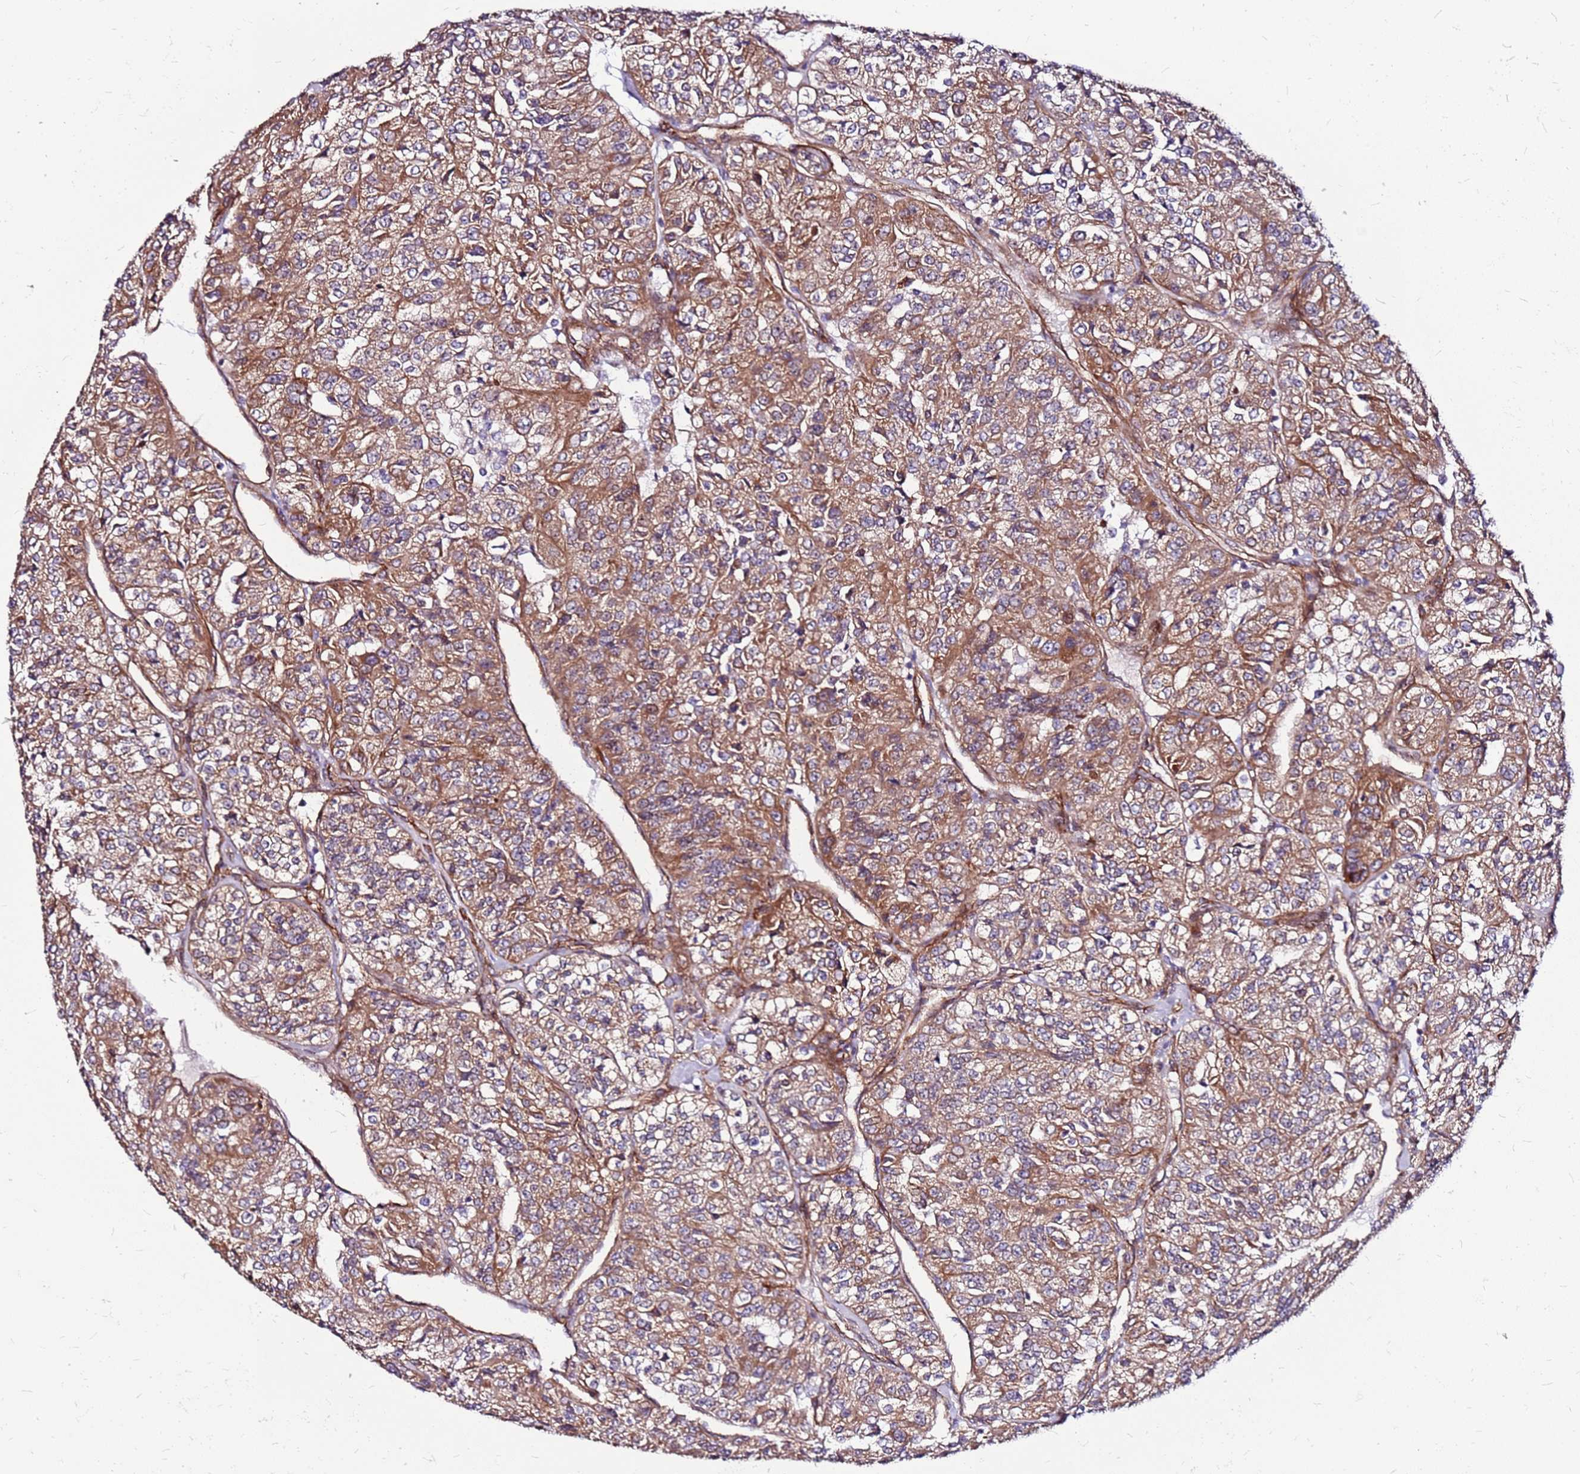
{"staining": {"intensity": "moderate", "quantity": ">75%", "location": "cytoplasmic/membranous"}, "tissue": "renal cancer", "cell_type": "Tumor cells", "image_type": "cancer", "snomed": [{"axis": "morphology", "description": "Adenocarcinoma, NOS"}, {"axis": "topography", "description": "Kidney"}], "caption": "Protein staining demonstrates moderate cytoplasmic/membranous positivity in approximately >75% of tumor cells in renal cancer.", "gene": "TOPAZ1", "patient": {"sex": "female", "age": 63}}